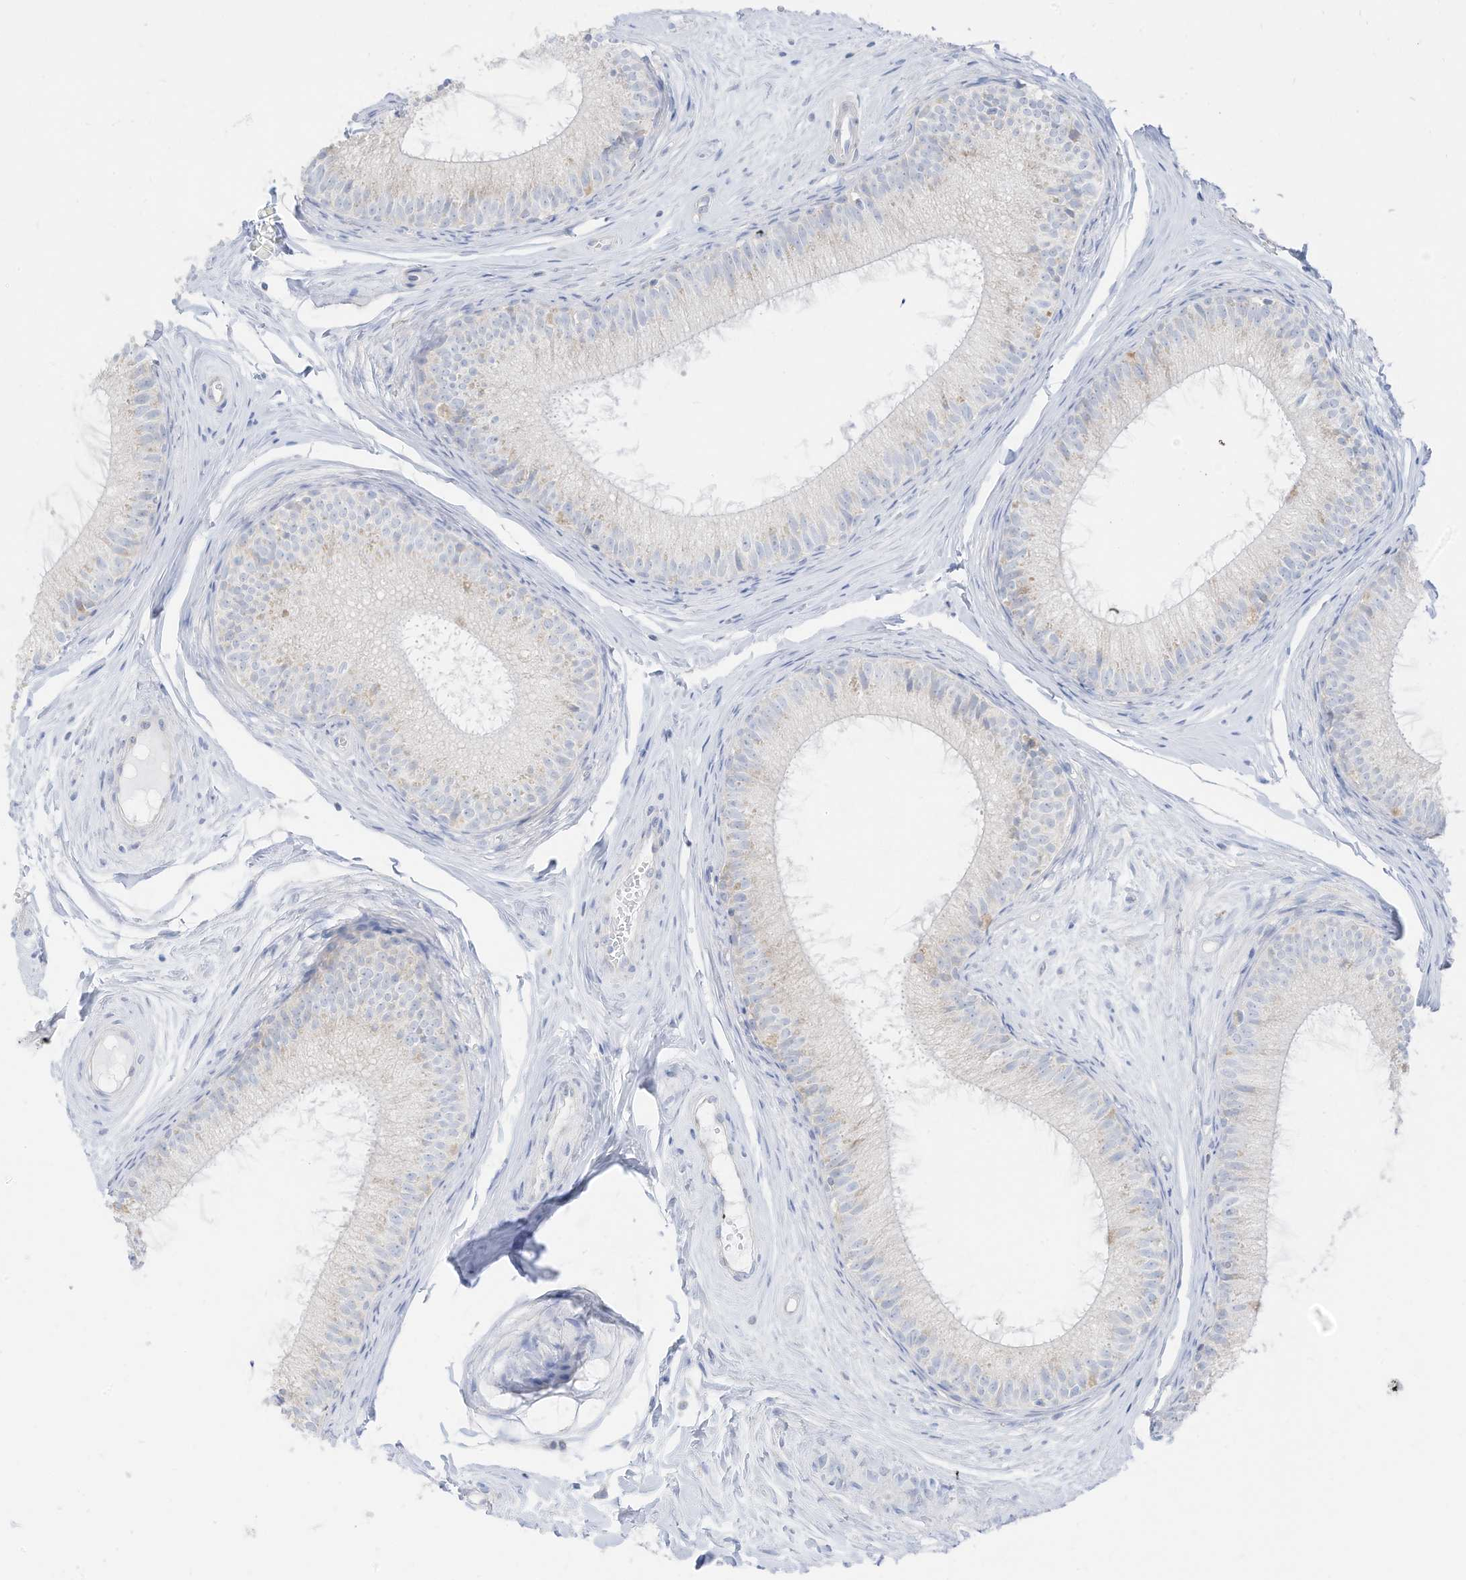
{"staining": {"intensity": "moderate", "quantity": "<25%", "location": "cytoplasmic/membranous"}, "tissue": "epididymis", "cell_type": "Glandular cells", "image_type": "normal", "snomed": [{"axis": "morphology", "description": "Normal tissue, NOS"}, {"axis": "topography", "description": "Epididymis"}], "caption": "Epididymis stained with DAB (3,3'-diaminobenzidine) immunohistochemistry displays low levels of moderate cytoplasmic/membranous positivity in about <25% of glandular cells. Ihc stains the protein in brown and the nuclei are stained blue.", "gene": "ETHE1", "patient": {"sex": "male", "age": 34}}